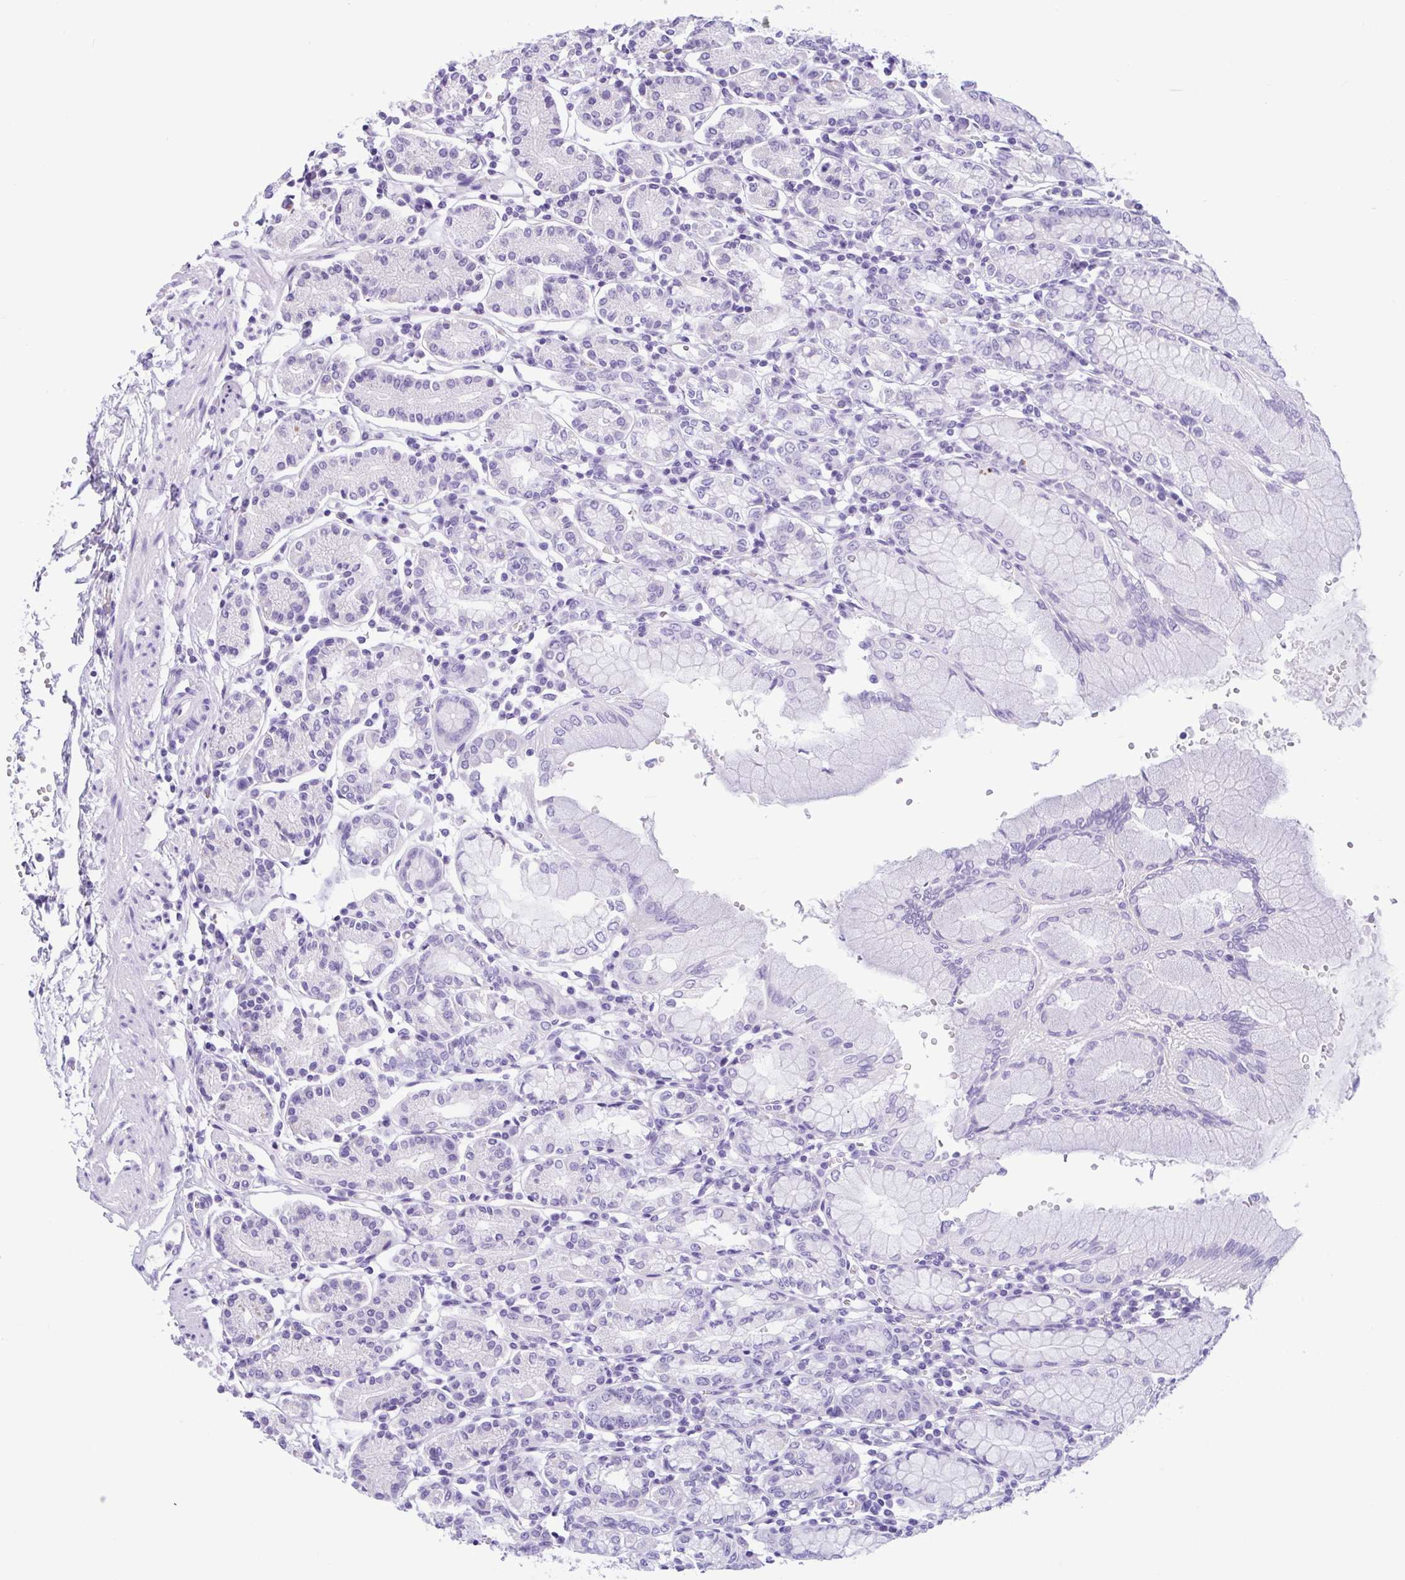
{"staining": {"intensity": "negative", "quantity": "none", "location": "none"}, "tissue": "stomach", "cell_type": "Glandular cells", "image_type": "normal", "snomed": [{"axis": "morphology", "description": "Normal tissue, NOS"}, {"axis": "topography", "description": "Stomach"}], "caption": "This is an immunohistochemistry histopathology image of normal stomach. There is no positivity in glandular cells.", "gene": "ENSG00000274792", "patient": {"sex": "female", "age": 62}}